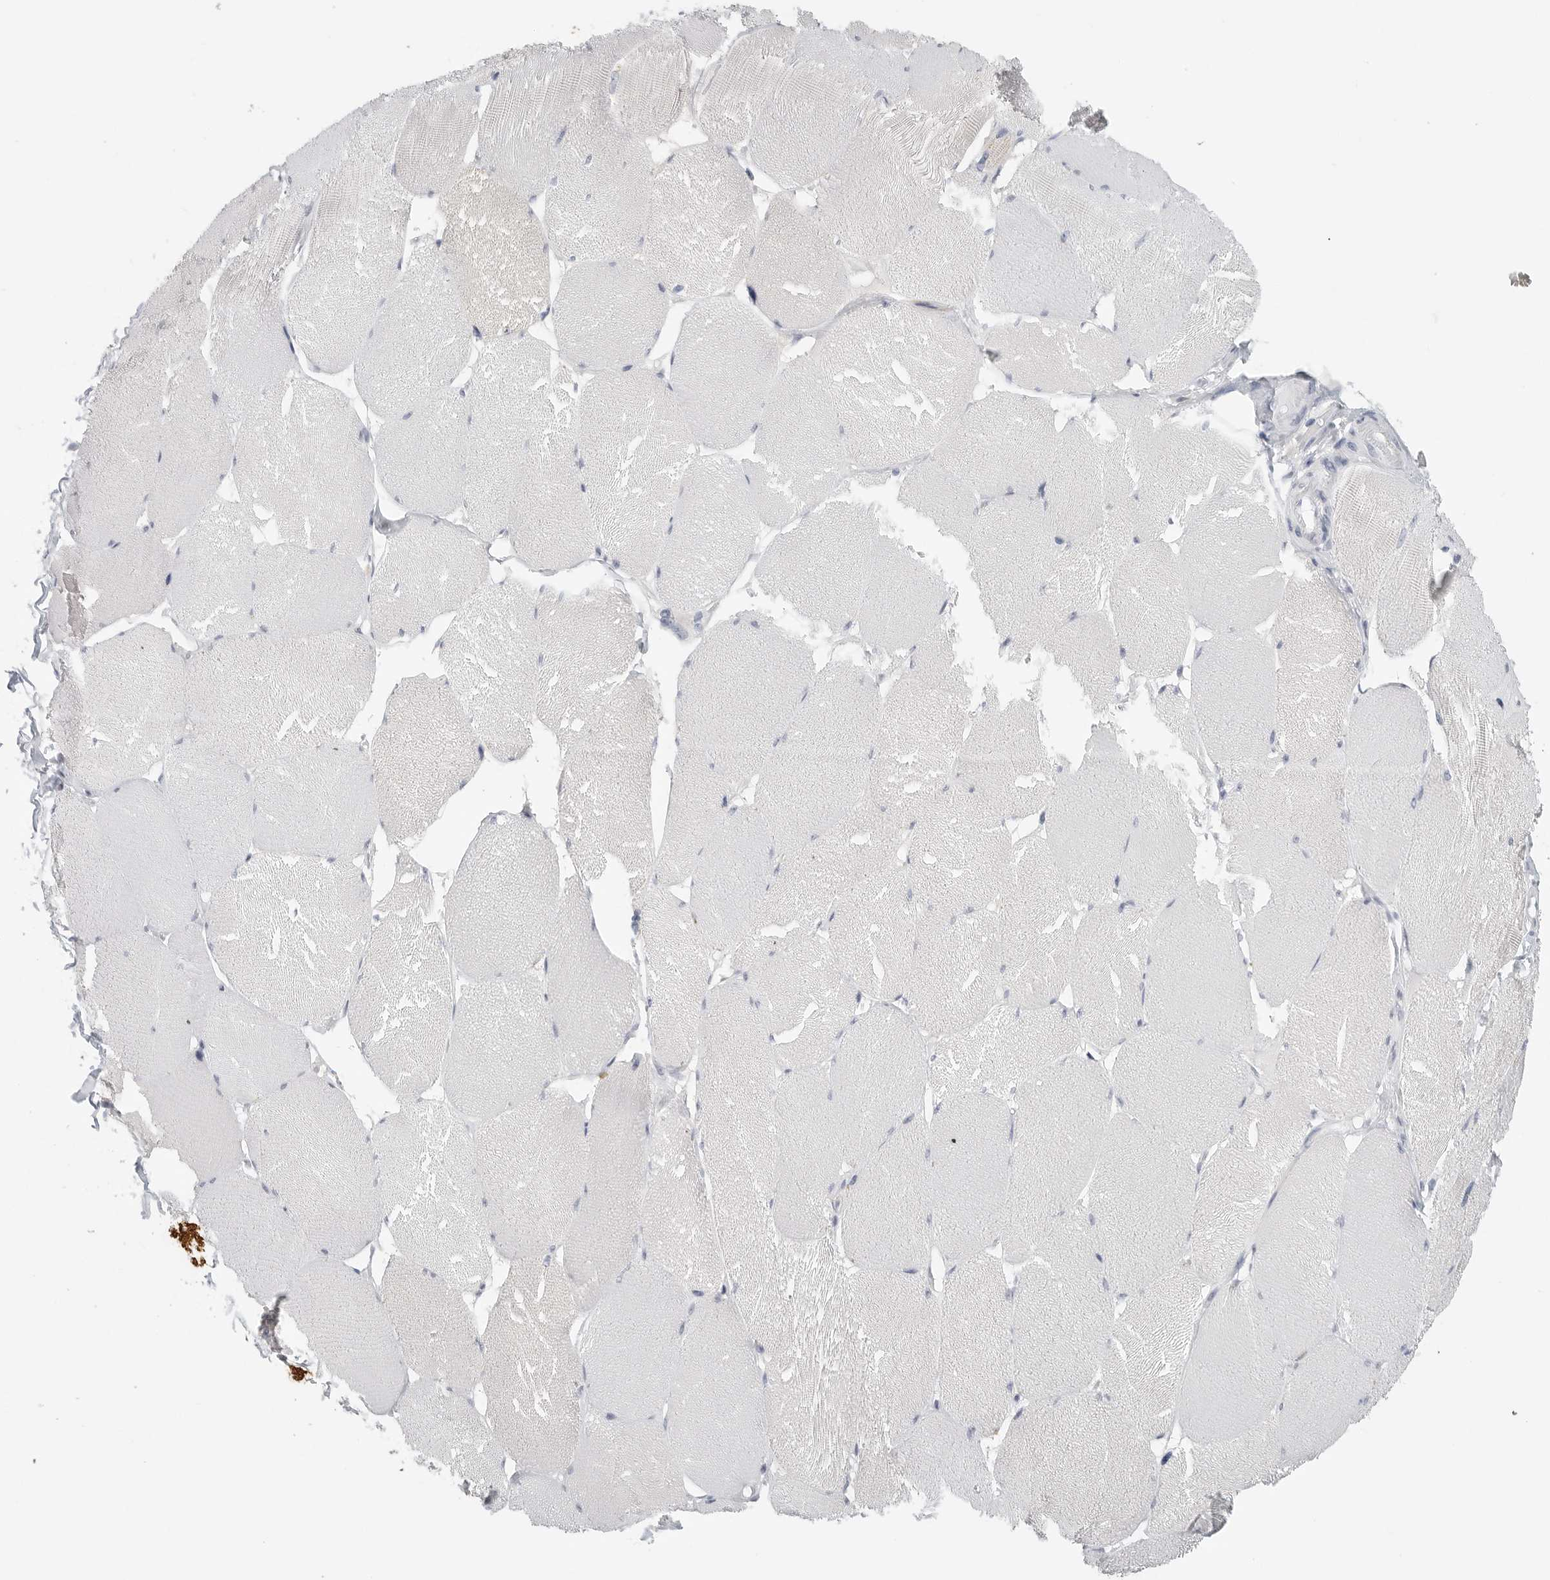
{"staining": {"intensity": "negative", "quantity": "none", "location": "none"}, "tissue": "skeletal muscle", "cell_type": "Myocytes", "image_type": "normal", "snomed": [{"axis": "morphology", "description": "Normal tissue, NOS"}, {"axis": "topography", "description": "Skin"}, {"axis": "topography", "description": "Skeletal muscle"}], "caption": "The micrograph demonstrates no significant staining in myocytes of skeletal muscle. (DAB immunohistochemistry (IHC), high magnification).", "gene": "TNR", "patient": {"sex": "male", "age": 83}}